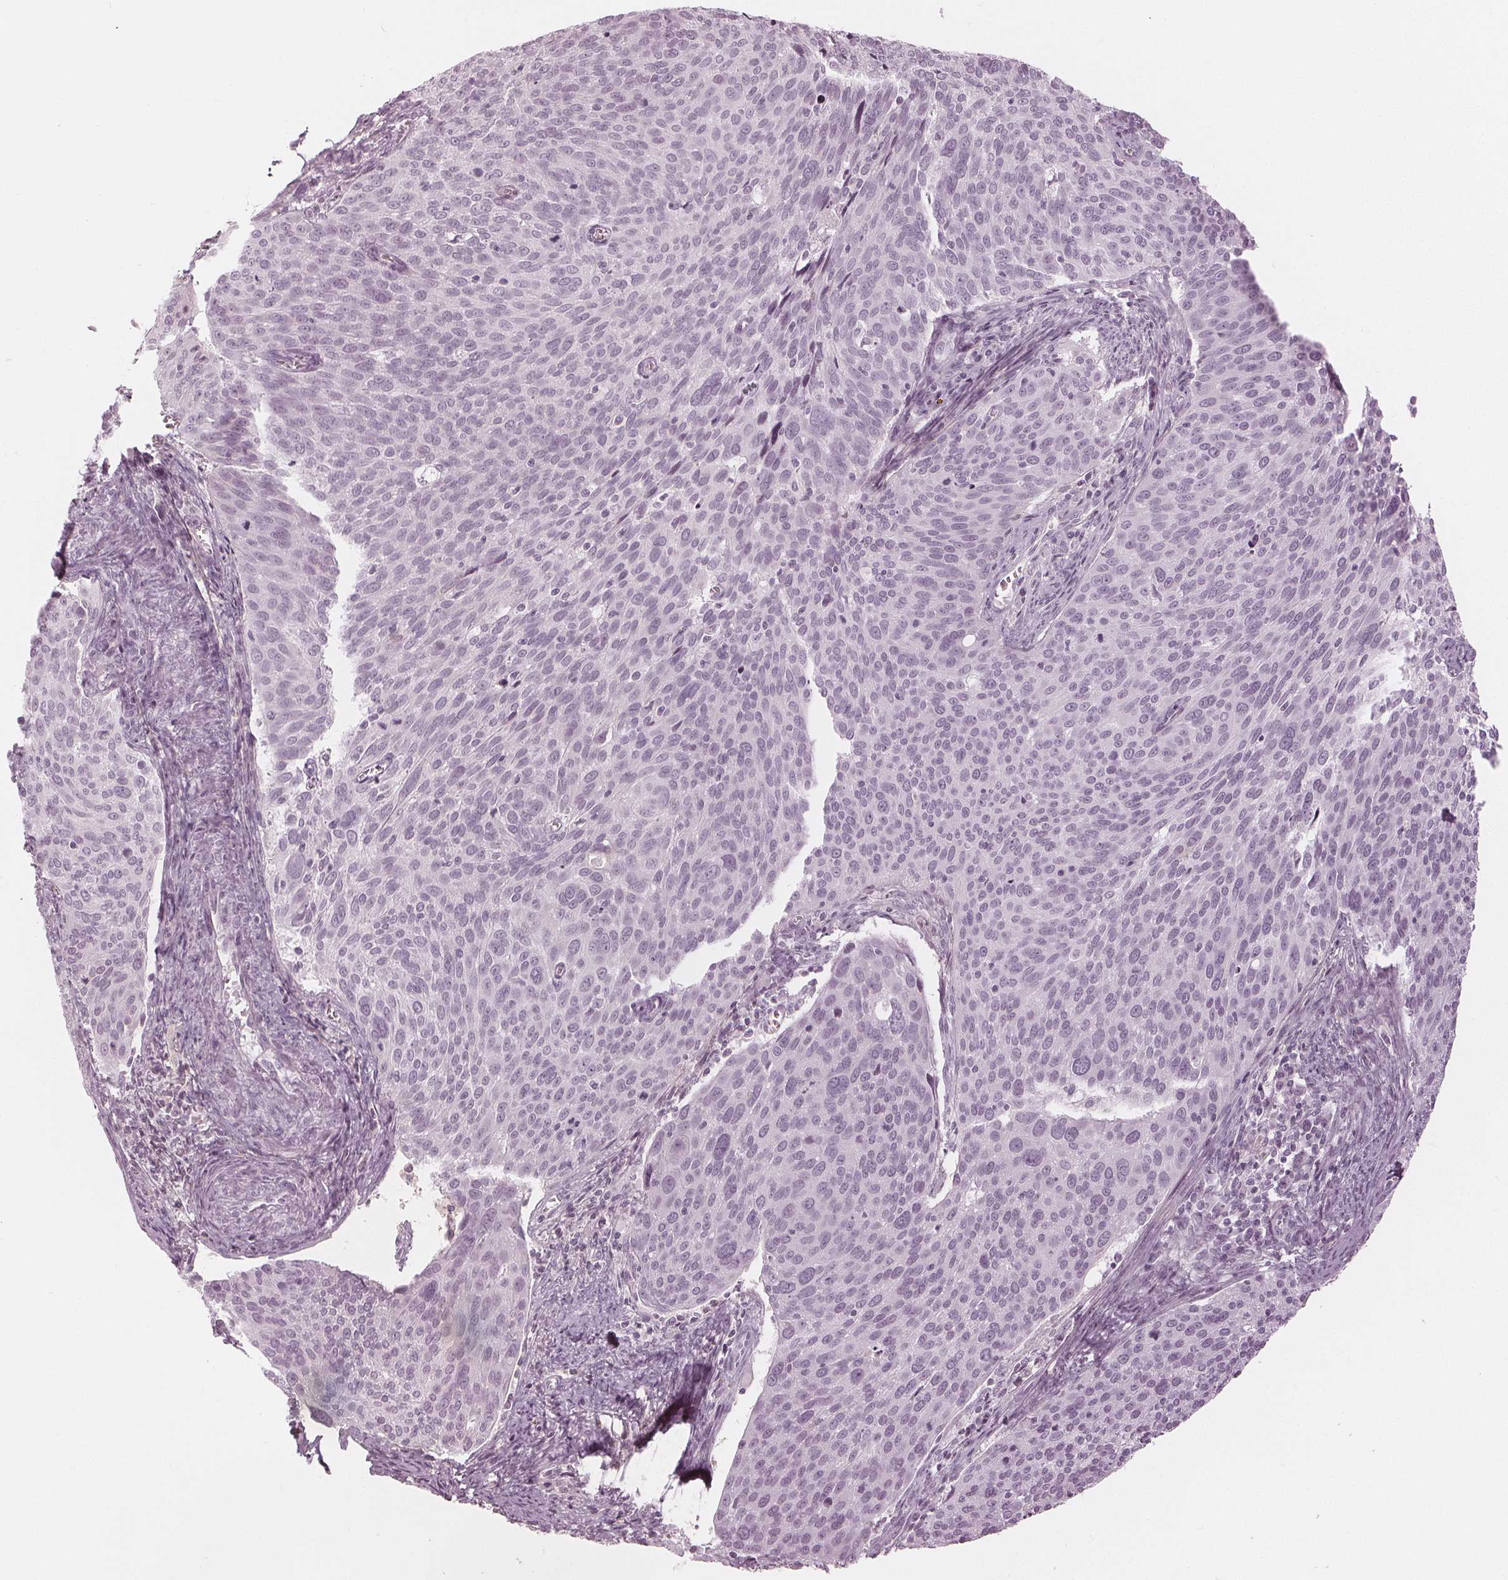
{"staining": {"intensity": "negative", "quantity": "none", "location": "none"}, "tissue": "cervical cancer", "cell_type": "Tumor cells", "image_type": "cancer", "snomed": [{"axis": "morphology", "description": "Squamous cell carcinoma, NOS"}, {"axis": "topography", "description": "Cervix"}], "caption": "This is an IHC micrograph of cervical squamous cell carcinoma. There is no positivity in tumor cells.", "gene": "PAEP", "patient": {"sex": "female", "age": 39}}